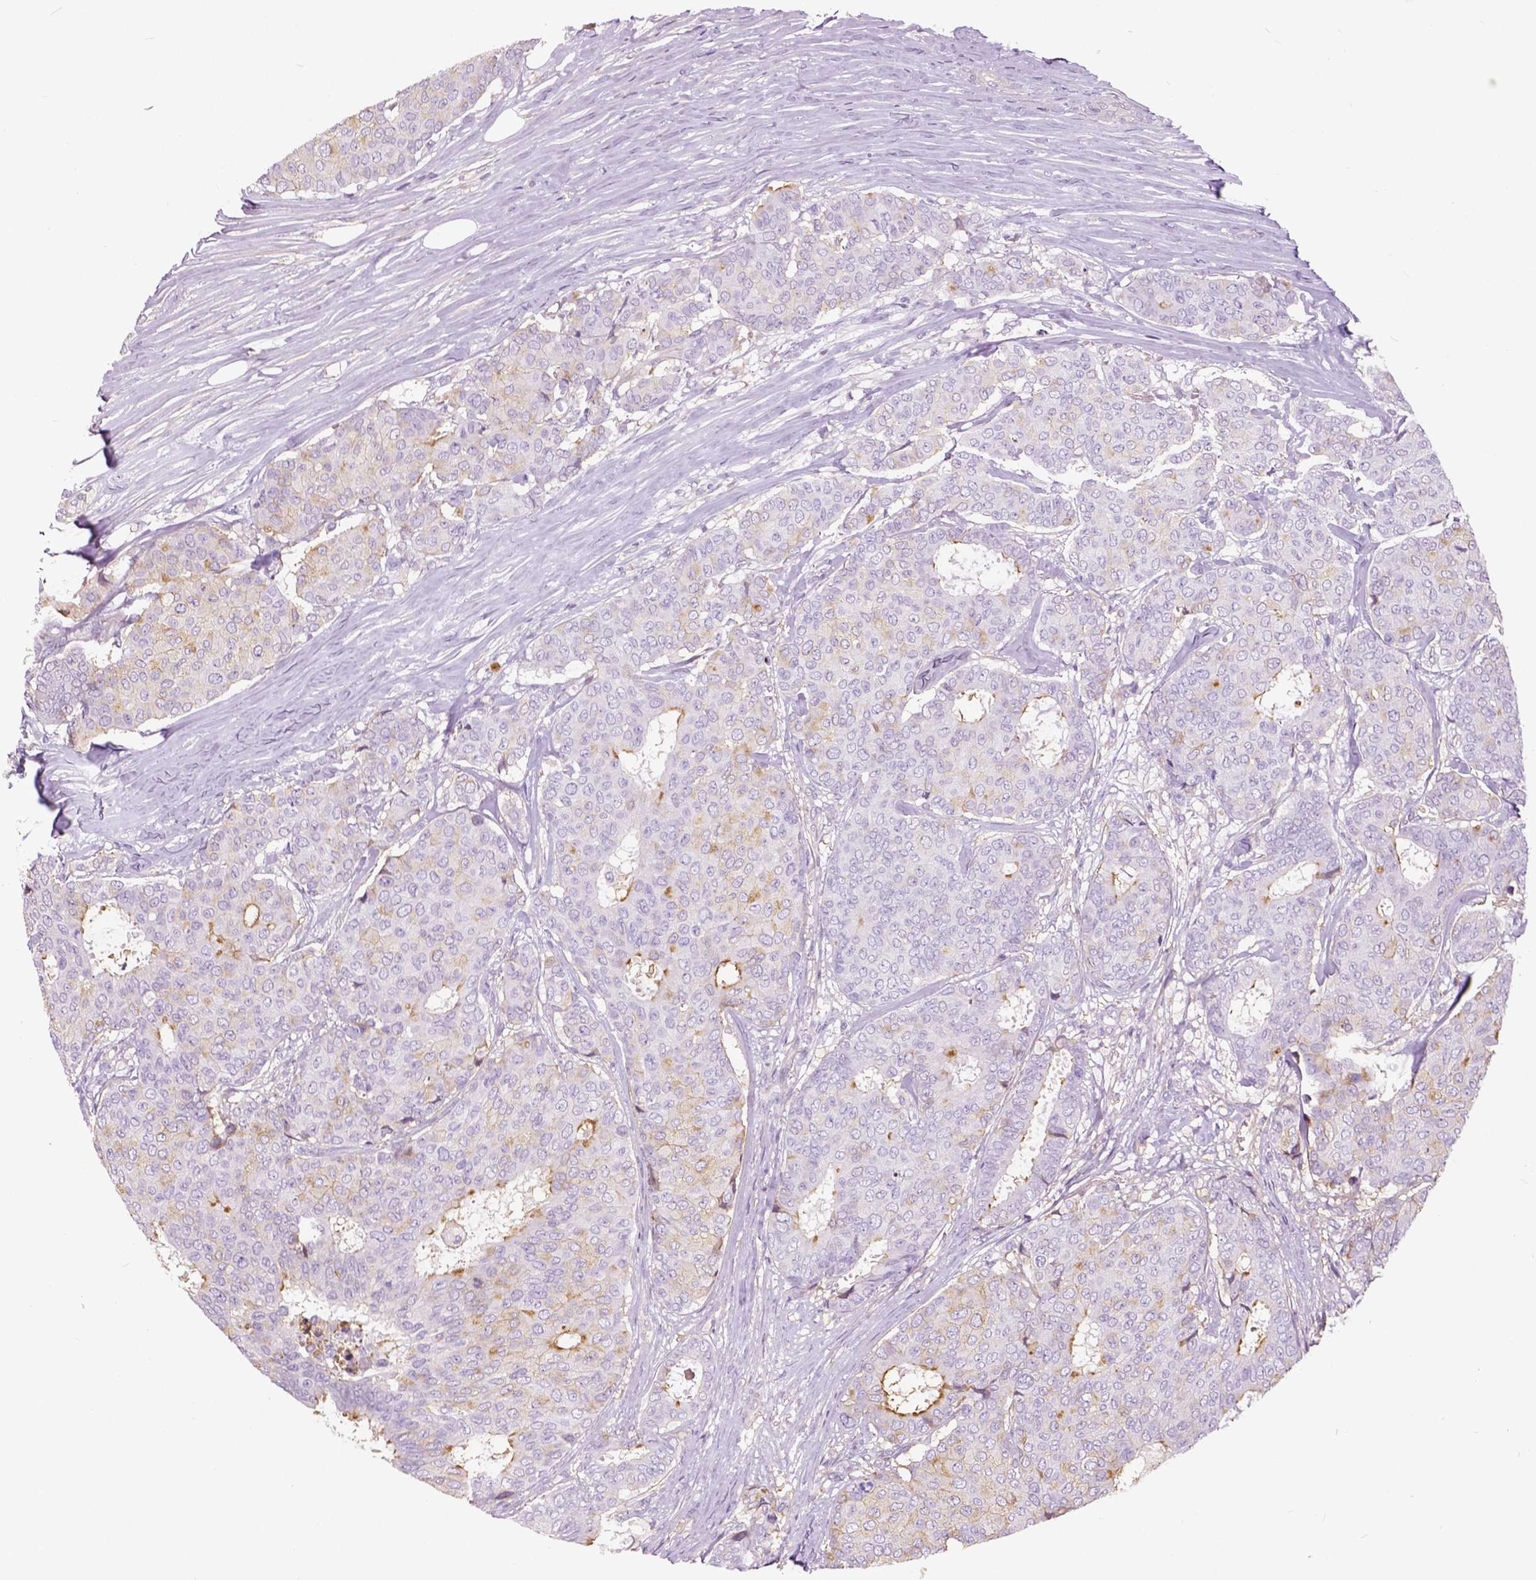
{"staining": {"intensity": "negative", "quantity": "none", "location": "none"}, "tissue": "breast cancer", "cell_type": "Tumor cells", "image_type": "cancer", "snomed": [{"axis": "morphology", "description": "Duct carcinoma"}, {"axis": "topography", "description": "Breast"}], "caption": "Immunohistochemistry micrograph of breast cancer stained for a protein (brown), which reveals no positivity in tumor cells.", "gene": "ANXA13", "patient": {"sex": "female", "age": 75}}